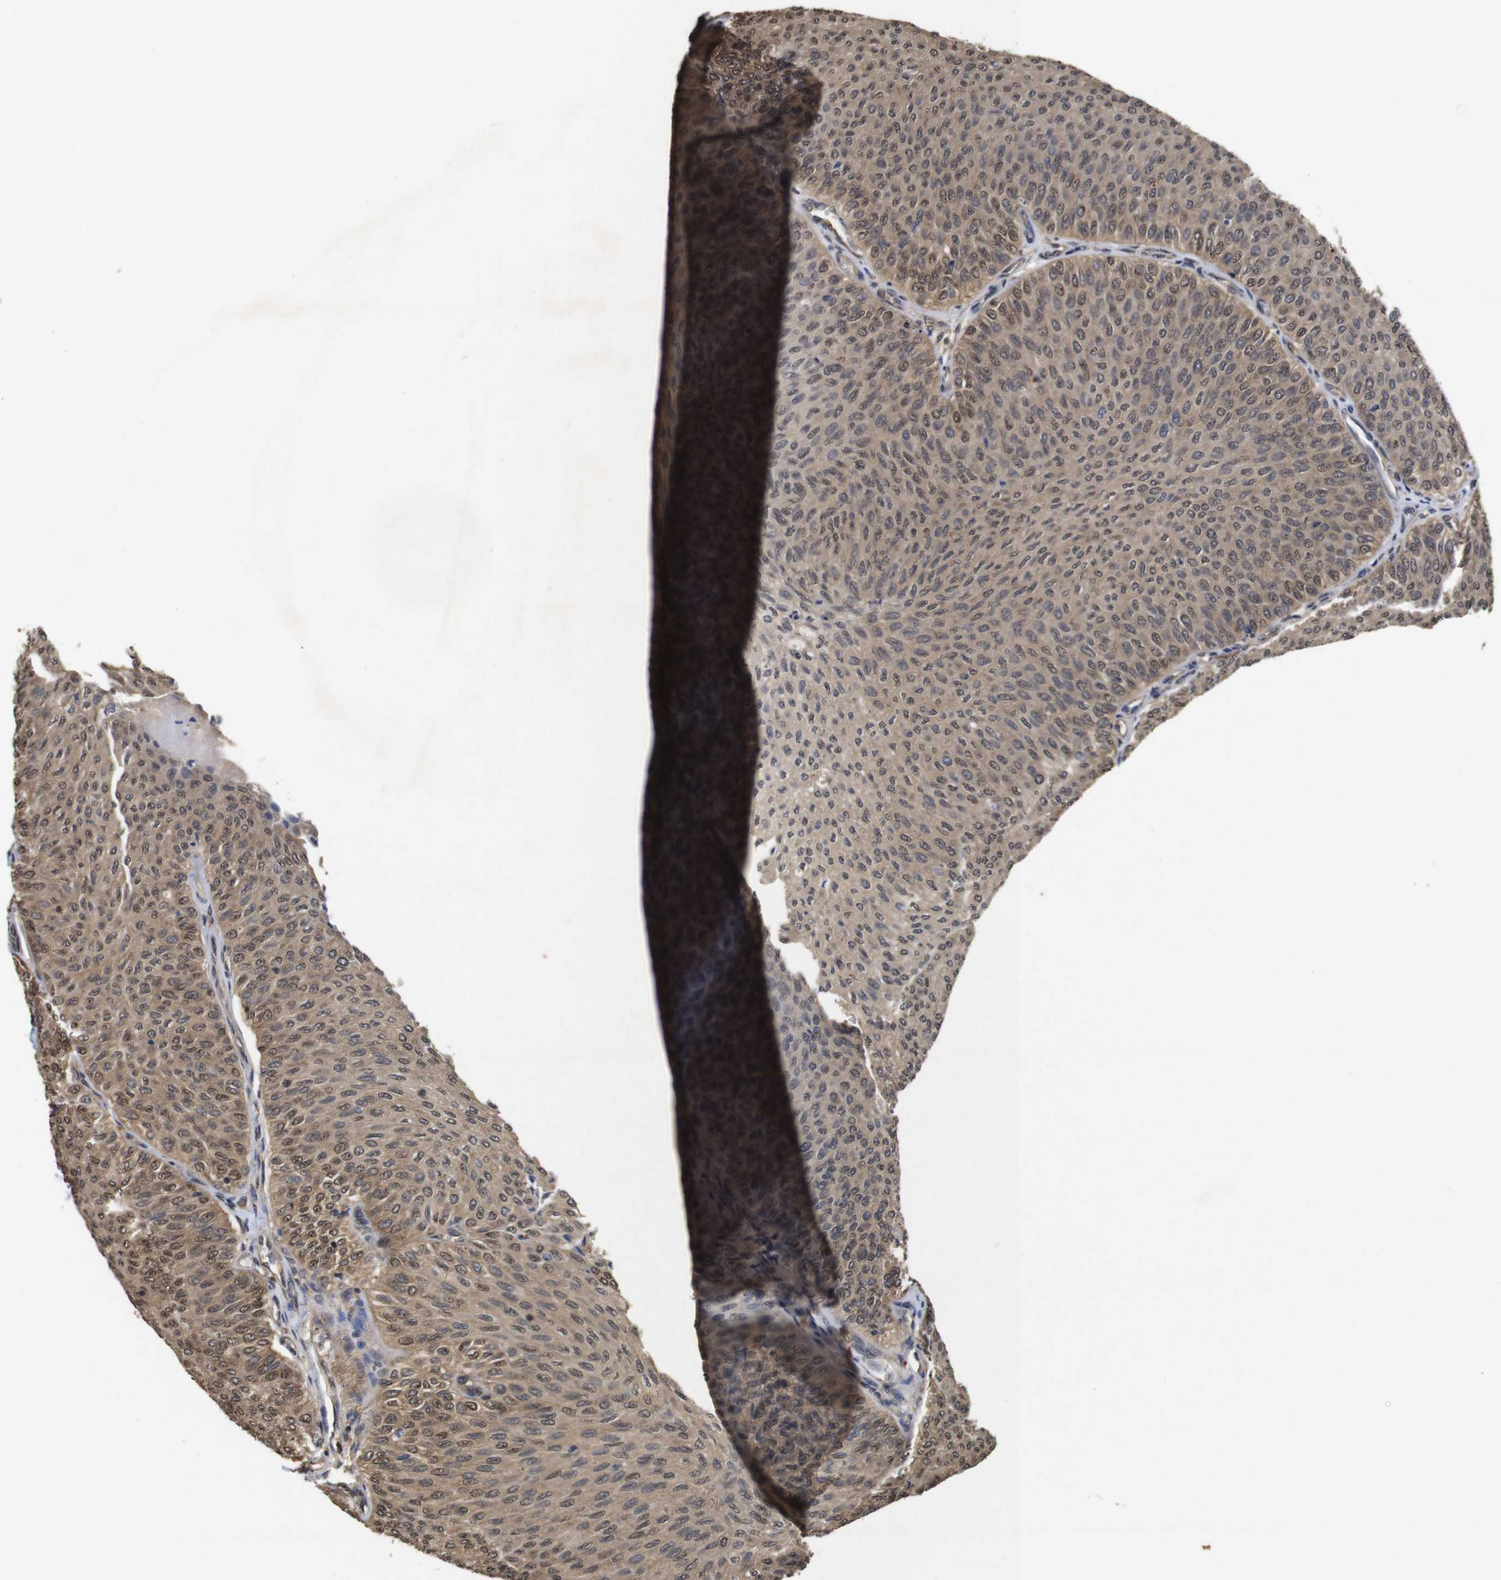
{"staining": {"intensity": "moderate", "quantity": ">75%", "location": "cytoplasmic/membranous,nuclear"}, "tissue": "urothelial cancer", "cell_type": "Tumor cells", "image_type": "cancer", "snomed": [{"axis": "morphology", "description": "Urothelial carcinoma, Low grade"}, {"axis": "topography", "description": "Urinary bladder"}], "caption": "There is medium levels of moderate cytoplasmic/membranous and nuclear staining in tumor cells of urothelial cancer, as demonstrated by immunohistochemical staining (brown color).", "gene": "SUMO3", "patient": {"sex": "male", "age": 78}}